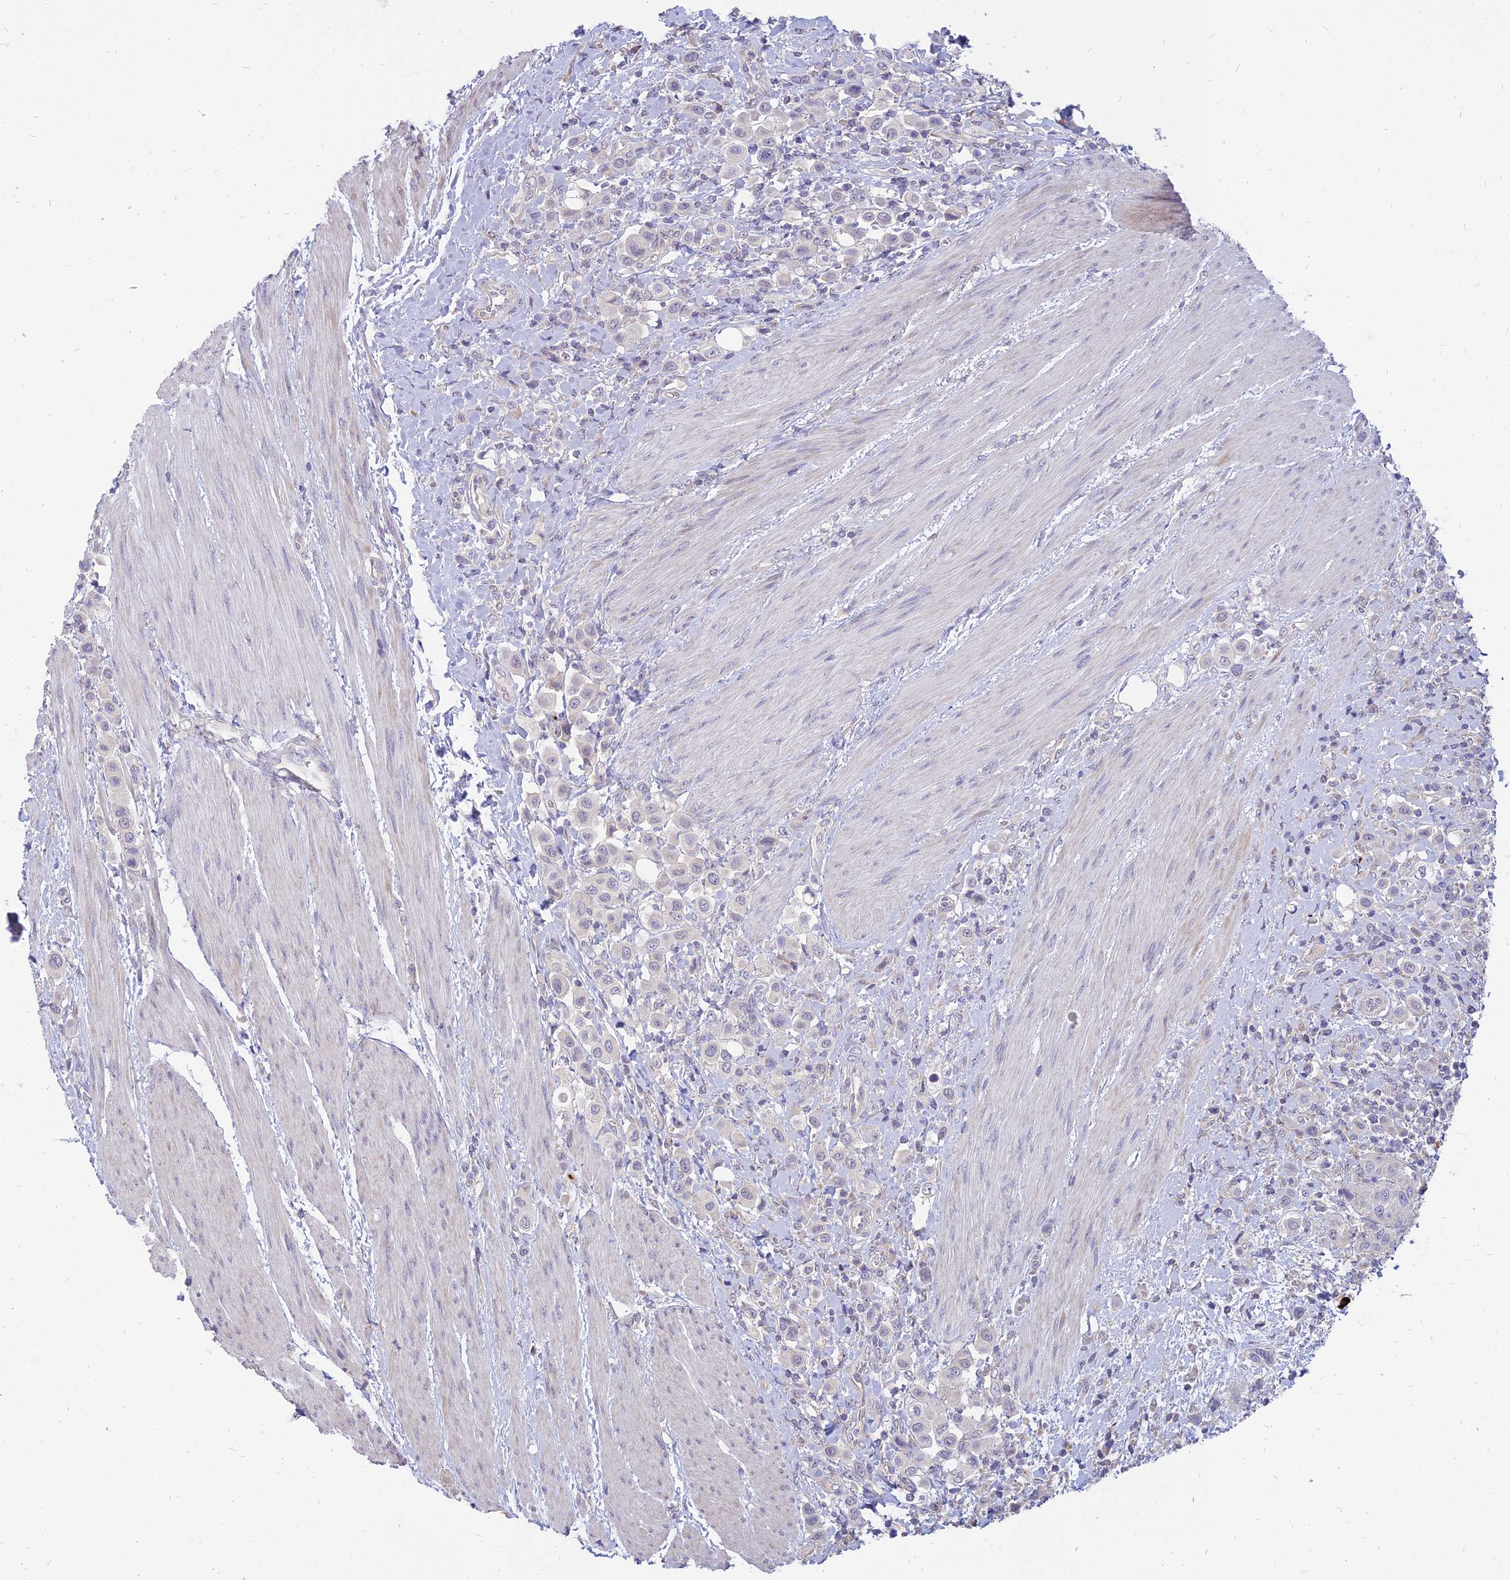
{"staining": {"intensity": "negative", "quantity": "none", "location": "none"}, "tissue": "urothelial cancer", "cell_type": "Tumor cells", "image_type": "cancer", "snomed": [{"axis": "morphology", "description": "Urothelial carcinoma, High grade"}, {"axis": "topography", "description": "Urinary bladder"}], "caption": "Photomicrograph shows no protein expression in tumor cells of high-grade urothelial carcinoma tissue.", "gene": "ST3GAL6", "patient": {"sex": "male", "age": 50}}